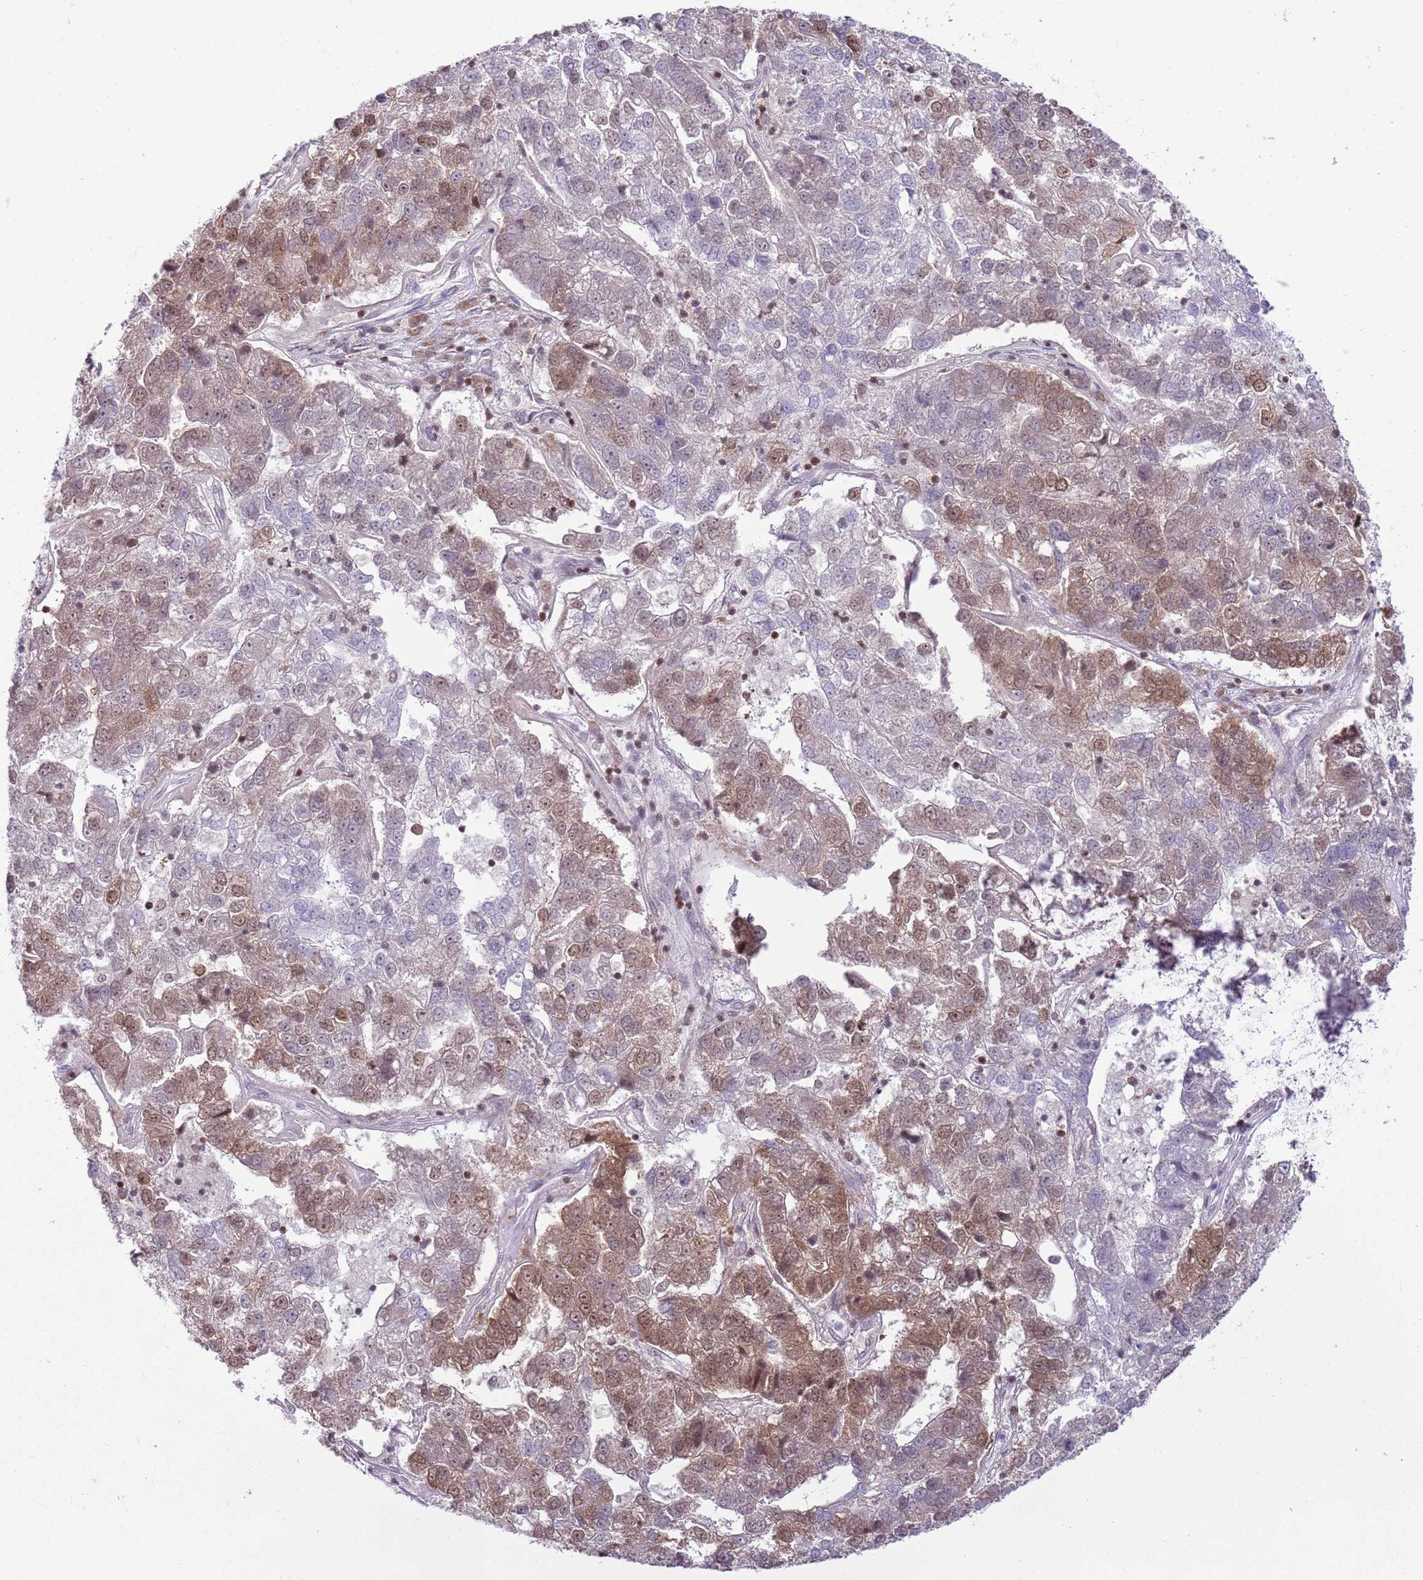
{"staining": {"intensity": "moderate", "quantity": "25%-75%", "location": "nuclear"}, "tissue": "pancreatic cancer", "cell_type": "Tumor cells", "image_type": "cancer", "snomed": [{"axis": "morphology", "description": "Adenocarcinoma, NOS"}, {"axis": "topography", "description": "Pancreas"}], "caption": "IHC (DAB) staining of human adenocarcinoma (pancreatic) displays moderate nuclear protein staining in about 25%-75% of tumor cells.", "gene": "SELENOH", "patient": {"sex": "female", "age": 61}}